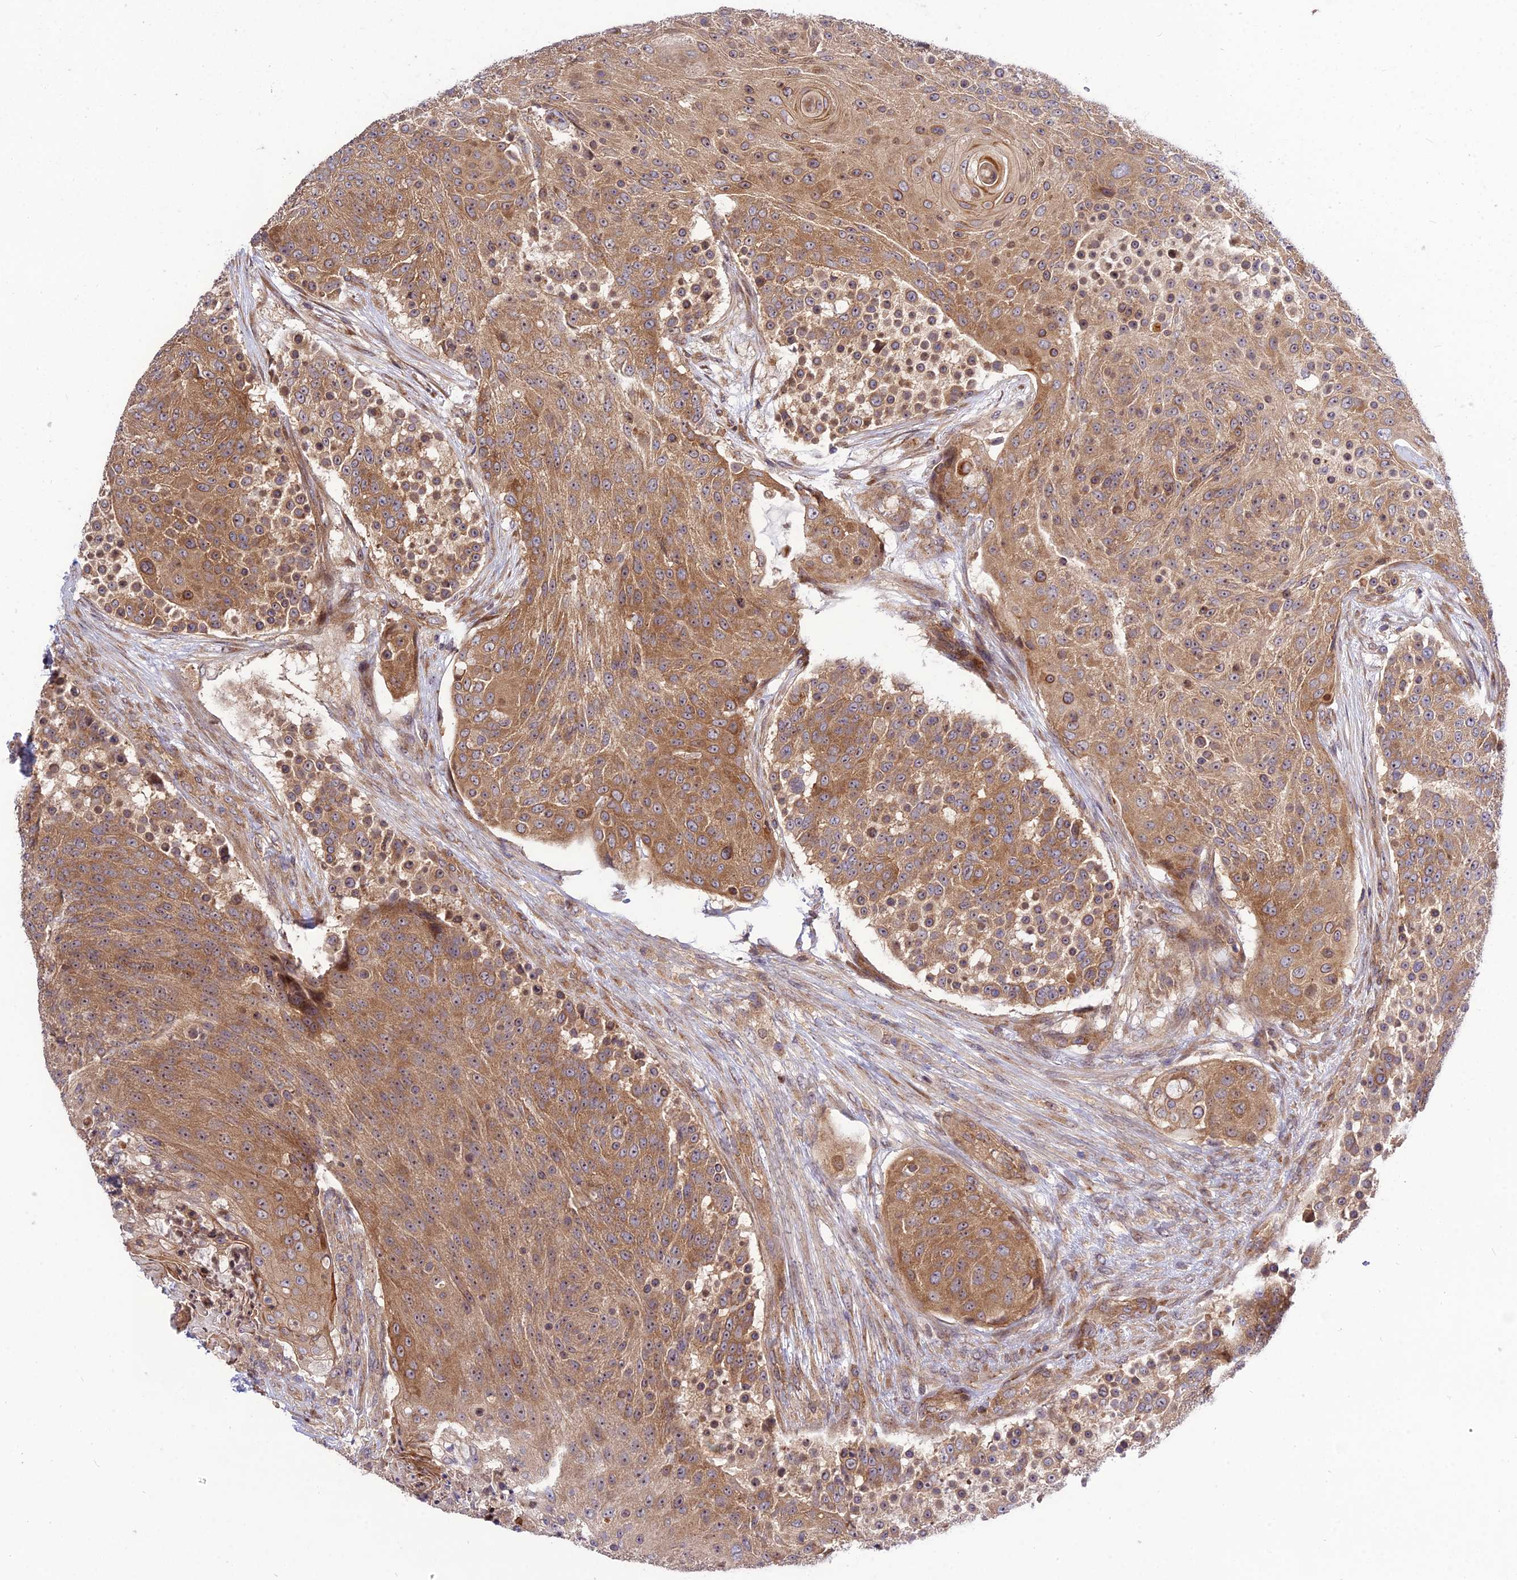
{"staining": {"intensity": "moderate", "quantity": ">75%", "location": "cytoplasmic/membranous"}, "tissue": "urothelial cancer", "cell_type": "Tumor cells", "image_type": "cancer", "snomed": [{"axis": "morphology", "description": "Urothelial carcinoma, High grade"}, {"axis": "topography", "description": "Urinary bladder"}], "caption": "Immunohistochemistry (IHC) photomicrograph of human urothelial cancer stained for a protein (brown), which shows medium levels of moderate cytoplasmic/membranous positivity in about >75% of tumor cells.", "gene": "SMG6", "patient": {"sex": "female", "age": 63}}